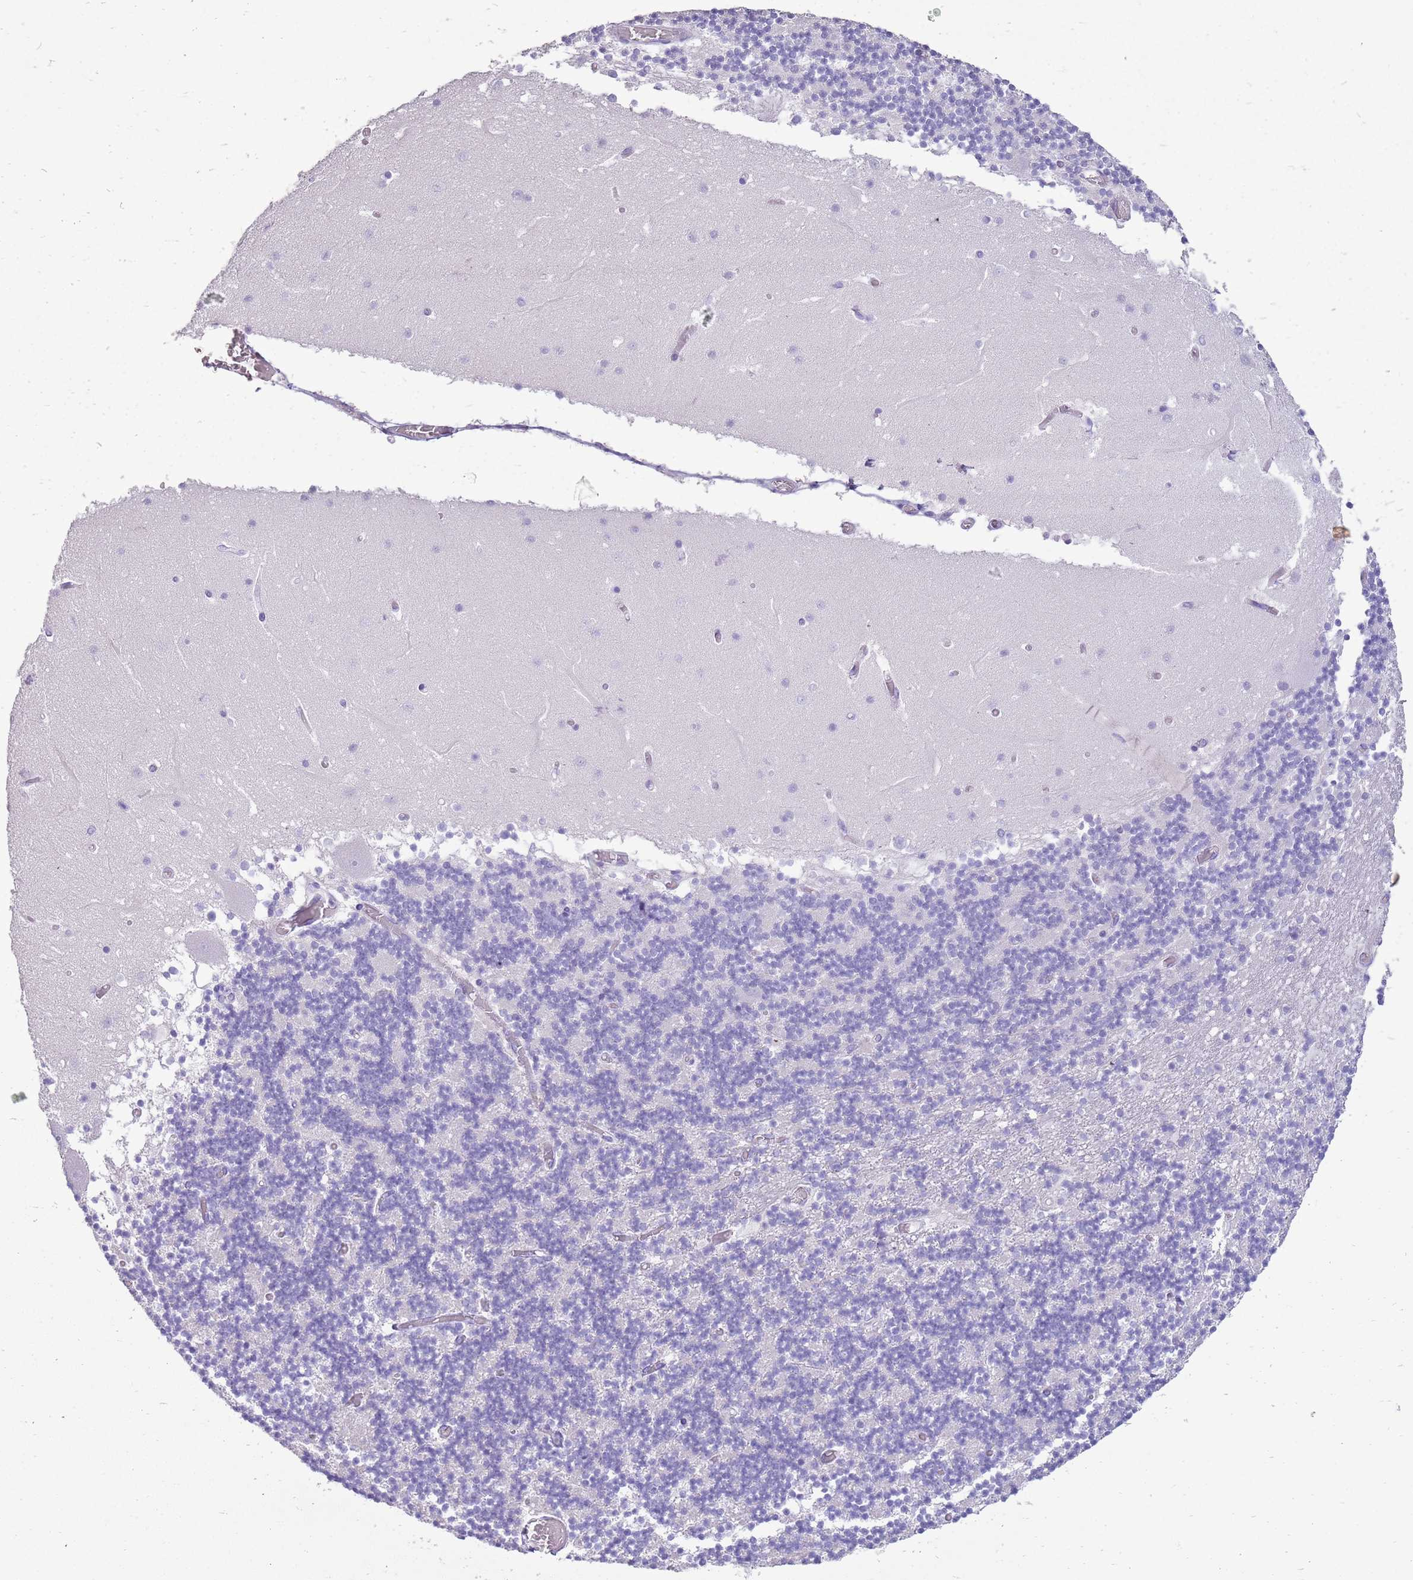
{"staining": {"intensity": "negative", "quantity": "none", "location": "none"}, "tissue": "cerebellum", "cell_type": "Cells in granular layer", "image_type": "normal", "snomed": [{"axis": "morphology", "description": "Normal tissue, NOS"}, {"axis": "topography", "description": "Cerebellum"}], "caption": "A high-resolution photomicrograph shows immunohistochemistry staining of normal cerebellum, which shows no significant staining in cells in granular layer. (DAB (3,3'-diaminobenzidine) immunohistochemistry (IHC) with hematoxylin counter stain).", "gene": "ENSG00000271254", "patient": {"sex": "female", "age": 28}}